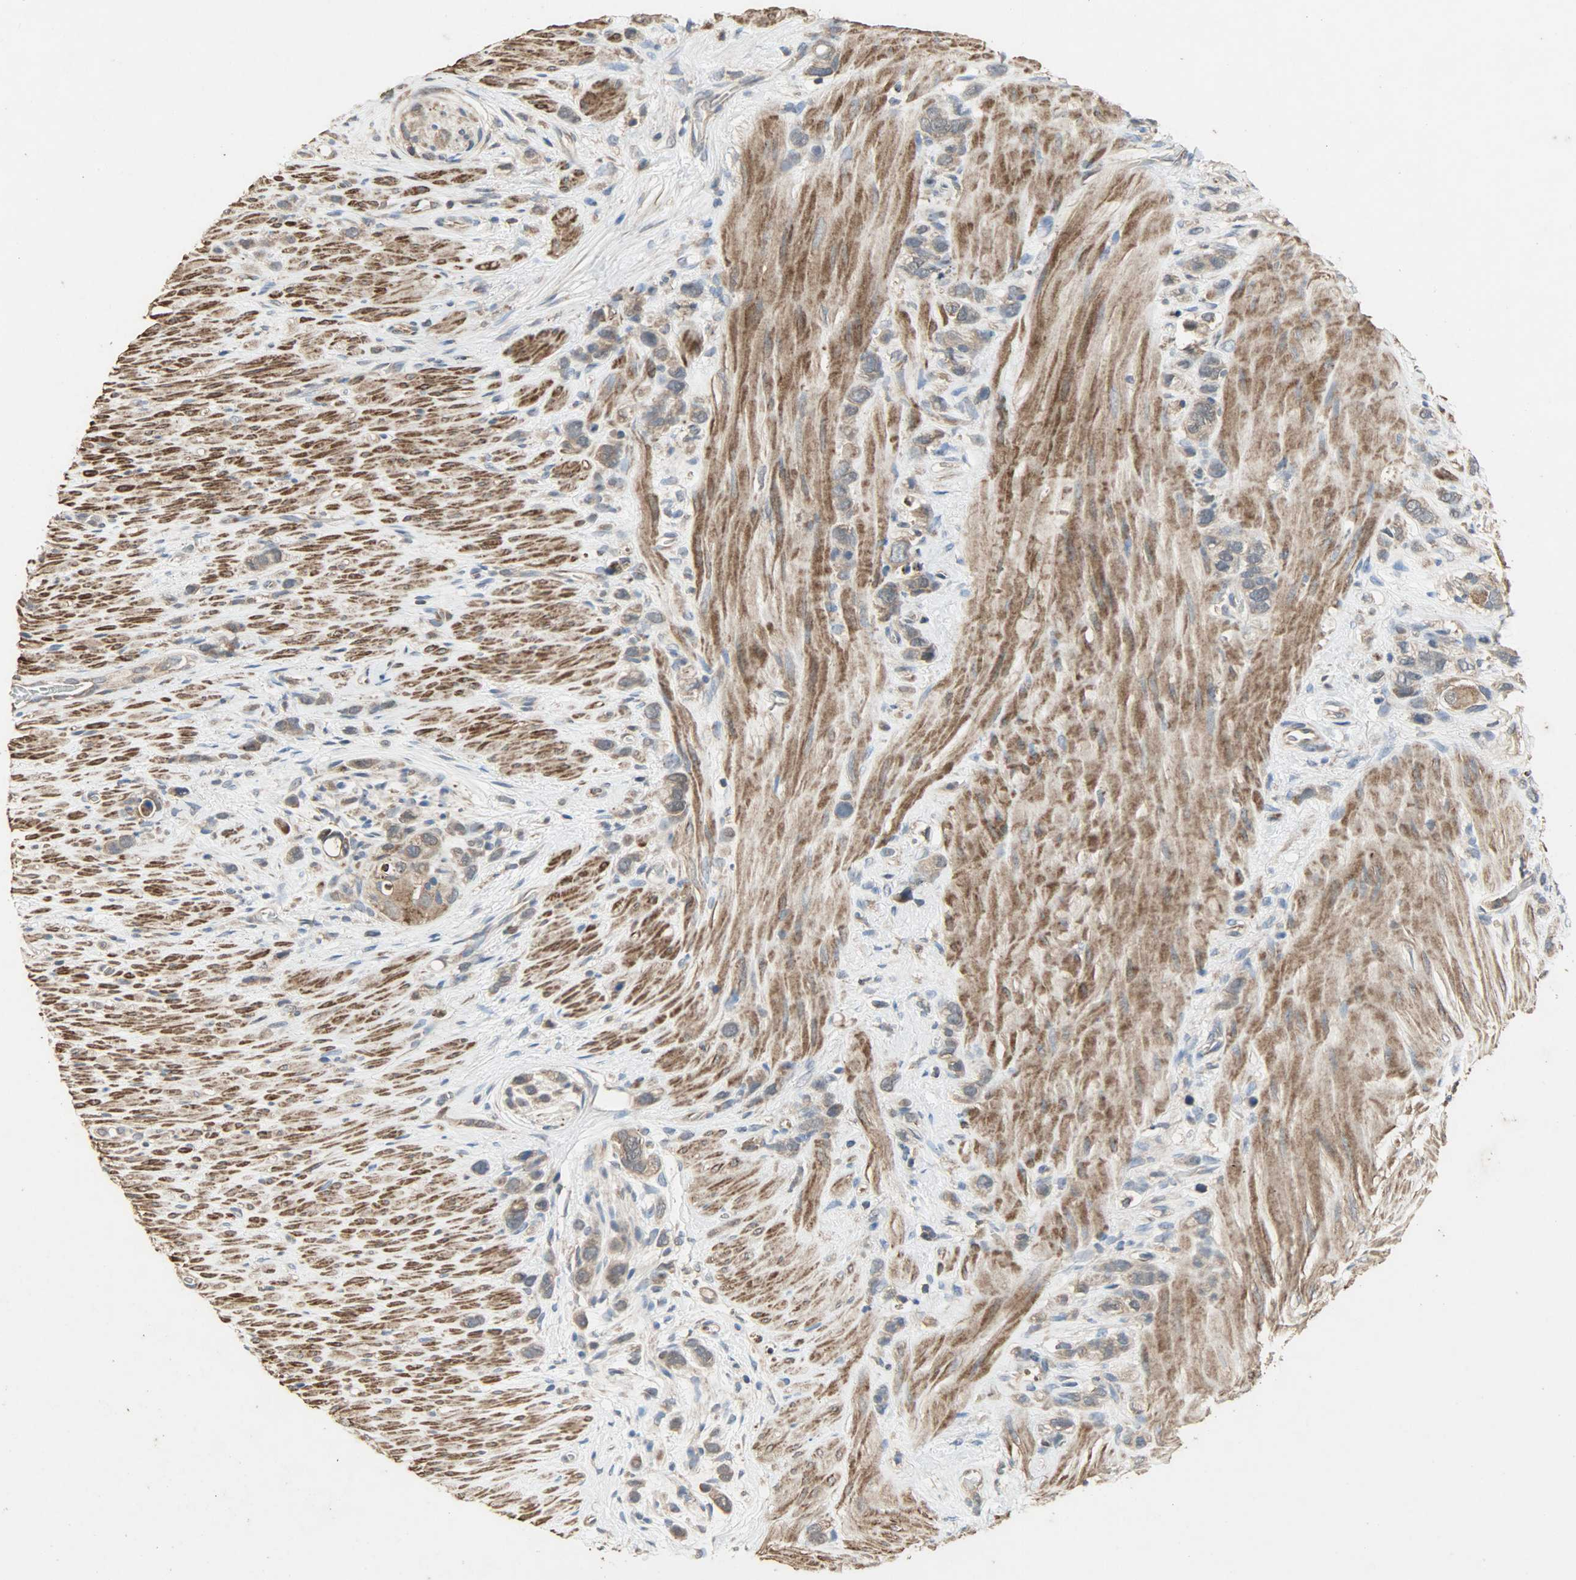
{"staining": {"intensity": "moderate", "quantity": ">75%", "location": "cytoplasmic/membranous"}, "tissue": "stomach cancer", "cell_type": "Tumor cells", "image_type": "cancer", "snomed": [{"axis": "morphology", "description": "Normal tissue, NOS"}, {"axis": "morphology", "description": "Adenocarcinoma, NOS"}, {"axis": "morphology", "description": "Adenocarcinoma, High grade"}, {"axis": "topography", "description": "Stomach, upper"}, {"axis": "topography", "description": "Stomach"}], "caption": "DAB (3,3'-diaminobenzidine) immunohistochemical staining of human stomach adenocarcinoma (high-grade) shows moderate cytoplasmic/membranous protein staining in about >75% of tumor cells. The staining was performed using DAB to visualize the protein expression in brown, while the nuclei were stained in blue with hematoxylin (Magnification: 20x).", "gene": "CDKN2C", "patient": {"sex": "female", "age": 65}}